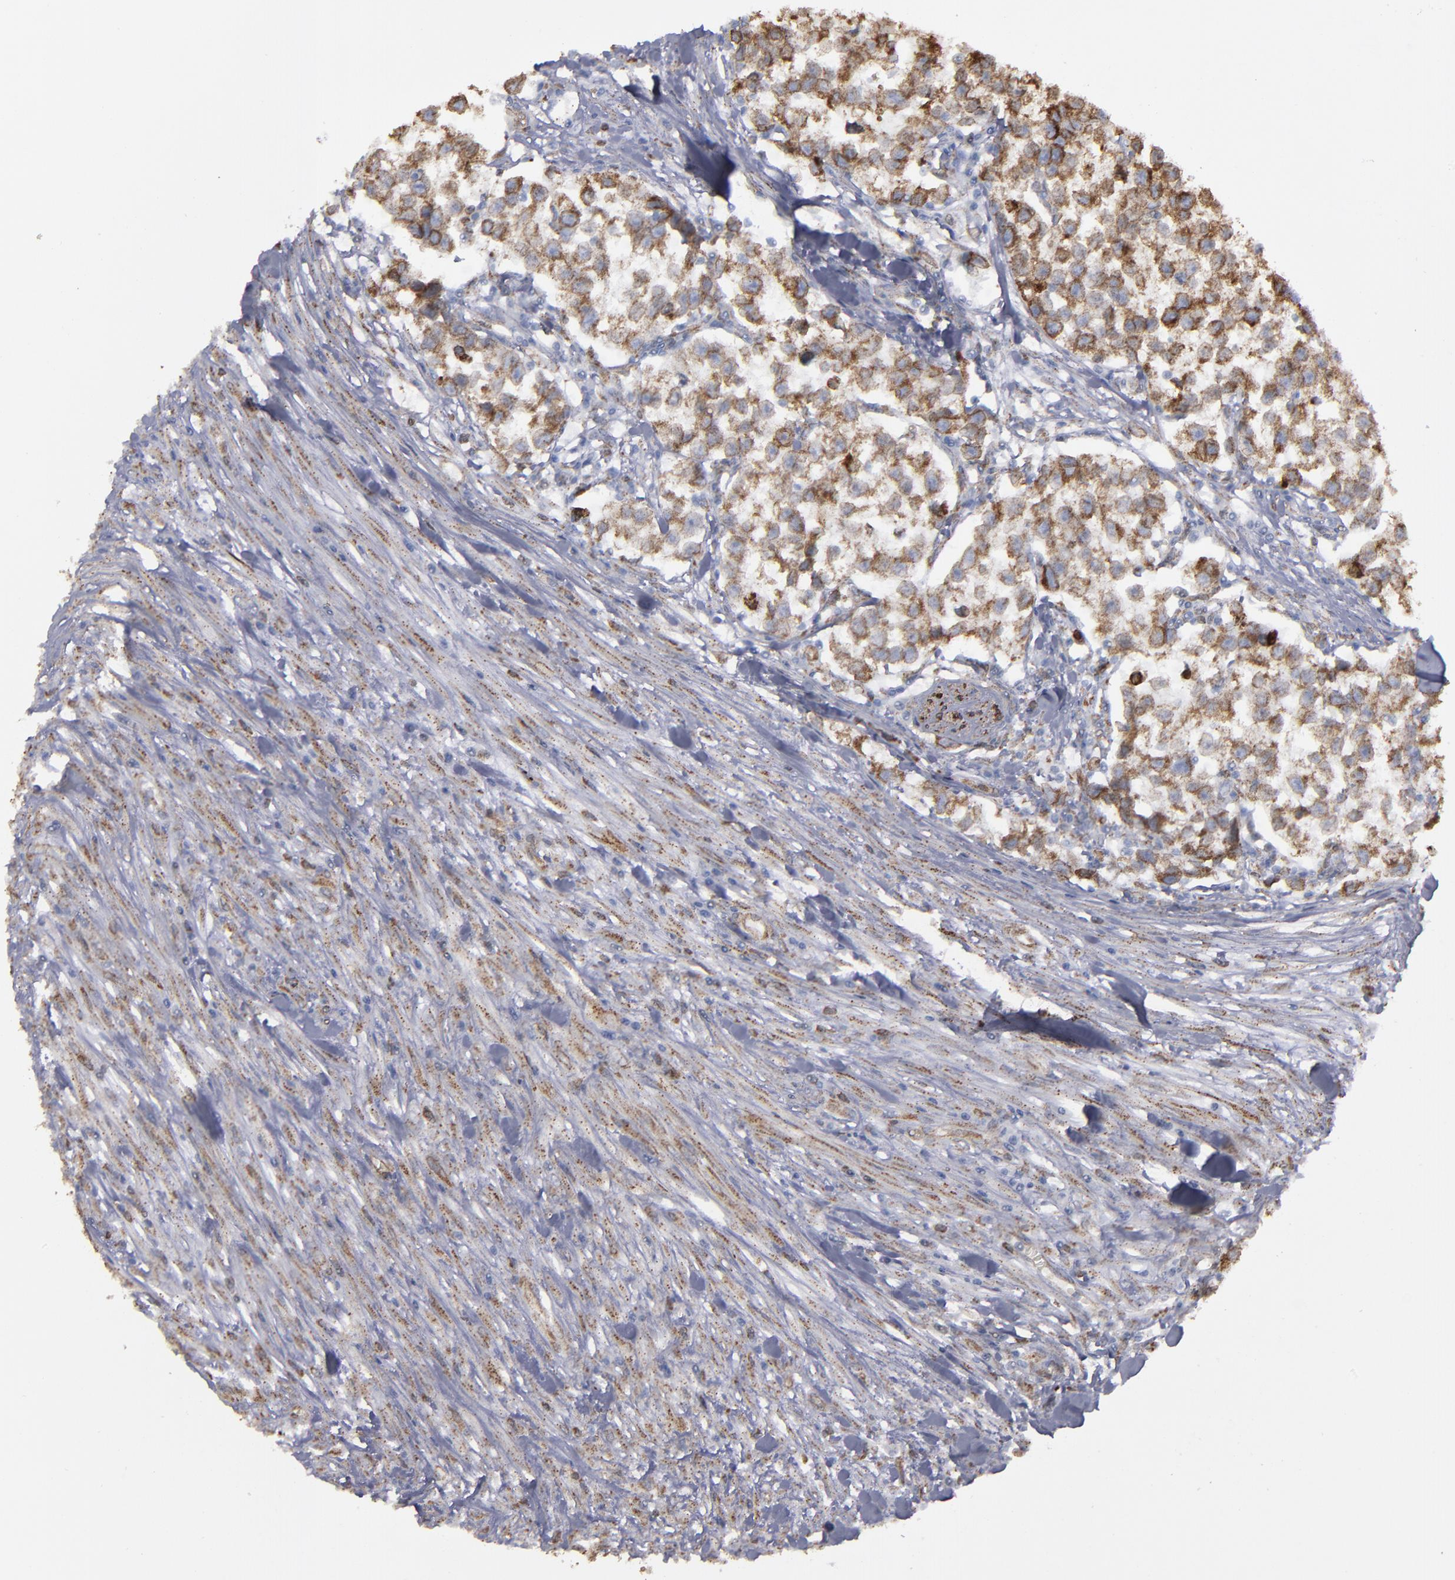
{"staining": {"intensity": "moderate", "quantity": ">75%", "location": "cytoplasmic/membranous"}, "tissue": "testis cancer", "cell_type": "Tumor cells", "image_type": "cancer", "snomed": [{"axis": "morphology", "description": "Seminoma, NOS"}, {"axis": "morphology", "description": "Carcinoma, Embryonal, NOS"}, {"axis": "topography", "description": "Testis"}], "caption": "Testis embryonal carcinoma was stained to show a protein in brown. There is medium levels of moderate cytoplasmic/membranous staining in approximately >75% of tumor cells. (DAB = brown stain, brightfield microscopy at high magnification).", "gene": "ERLIN2", "patient": {"sex": "male", "age": 30}}